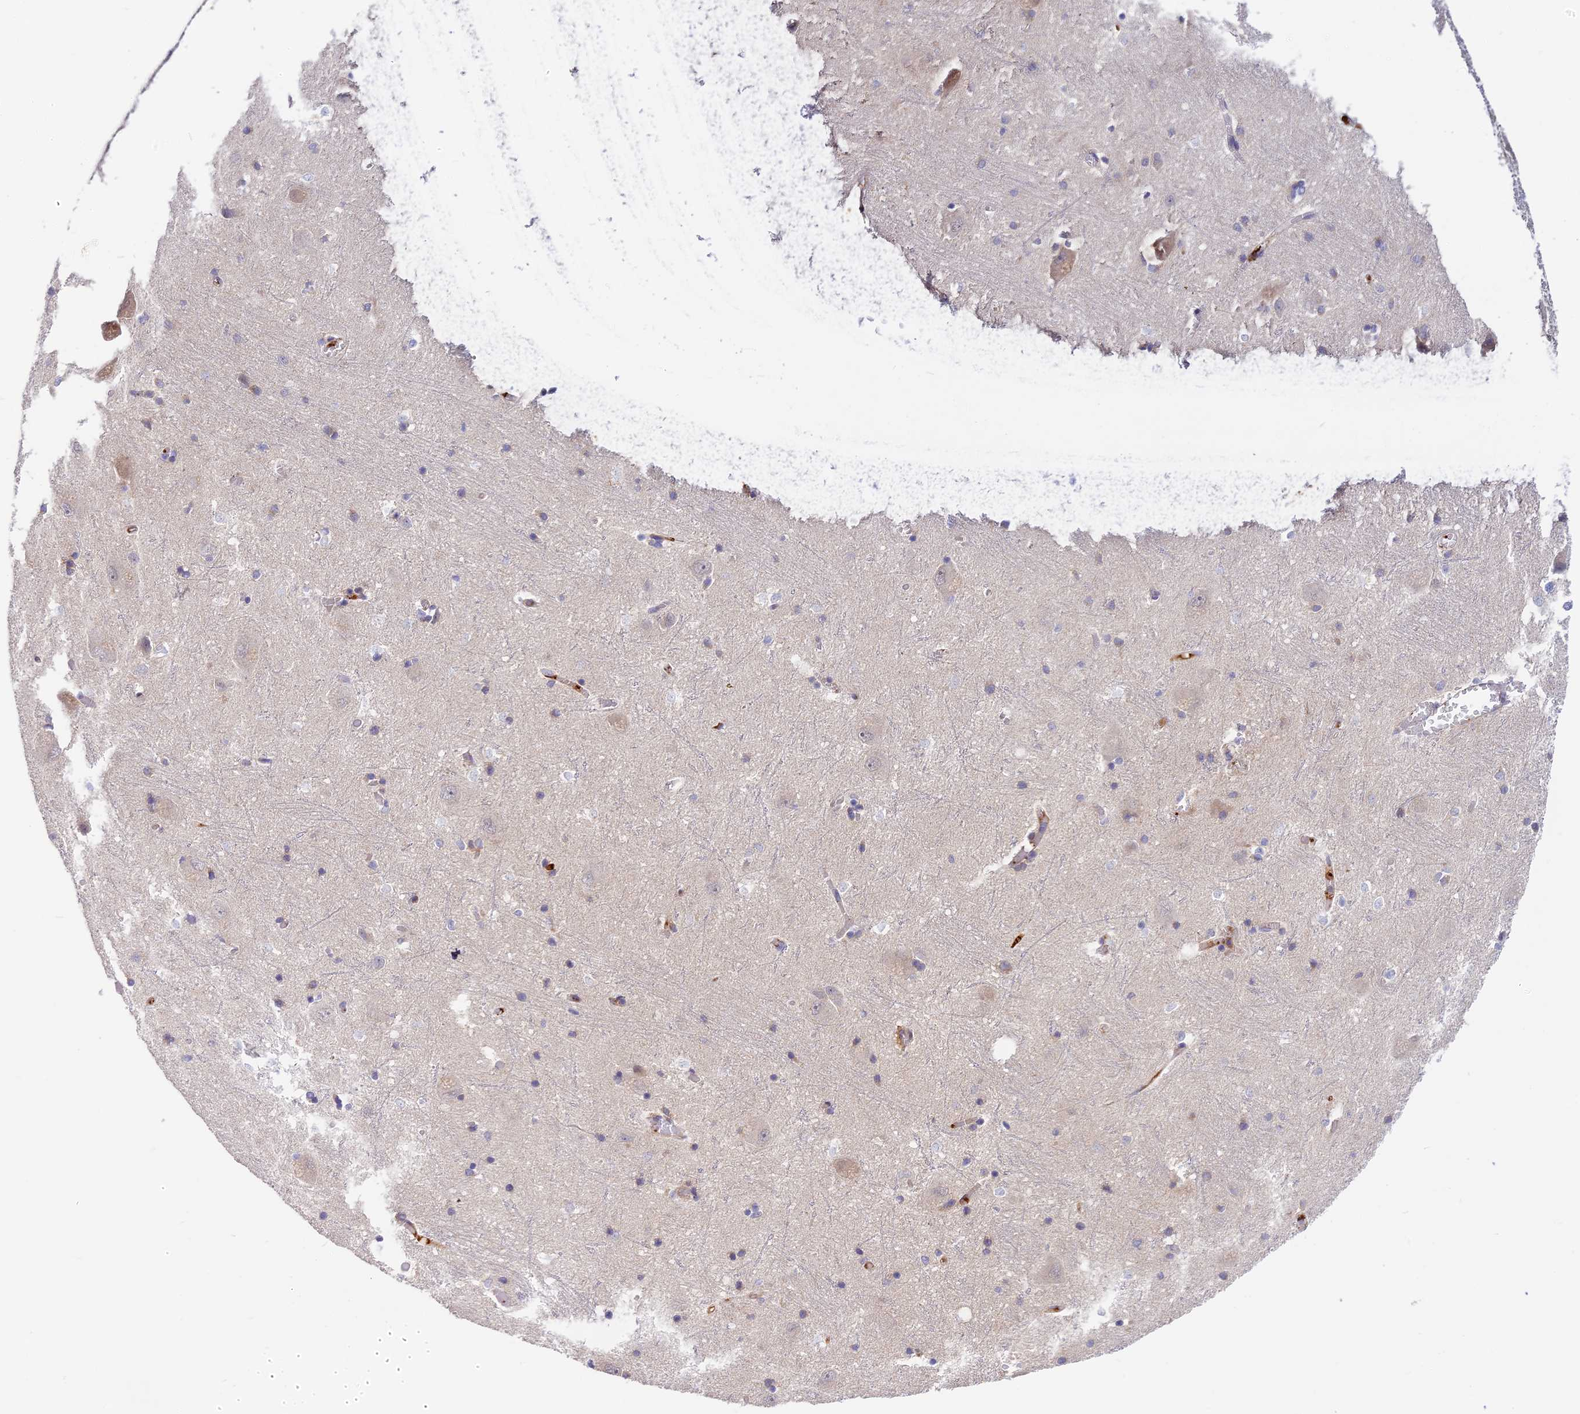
{"staining": {"intensity": "weak", "quantity": "<25%", "location": "cytoplasmic/membranous"}, "tissue": "caudate", "cell_type": "Glial cells", "image_type": "normal", "snomed": [{"axis": "morphology", "description": "Normal tissue, NOS"}, {"axis": "topography", "description": "Lateral ventricle wall"}], "caption": "IHC micrograph of unremarkable caudate stained for a protein (brown), which shows no staining in glial cells. (DAB (3,3'-diaminobenzidine) IHC, high magnification).", "gene": "ADGRD1", "patient": {"sex": "male", "age": 37}}